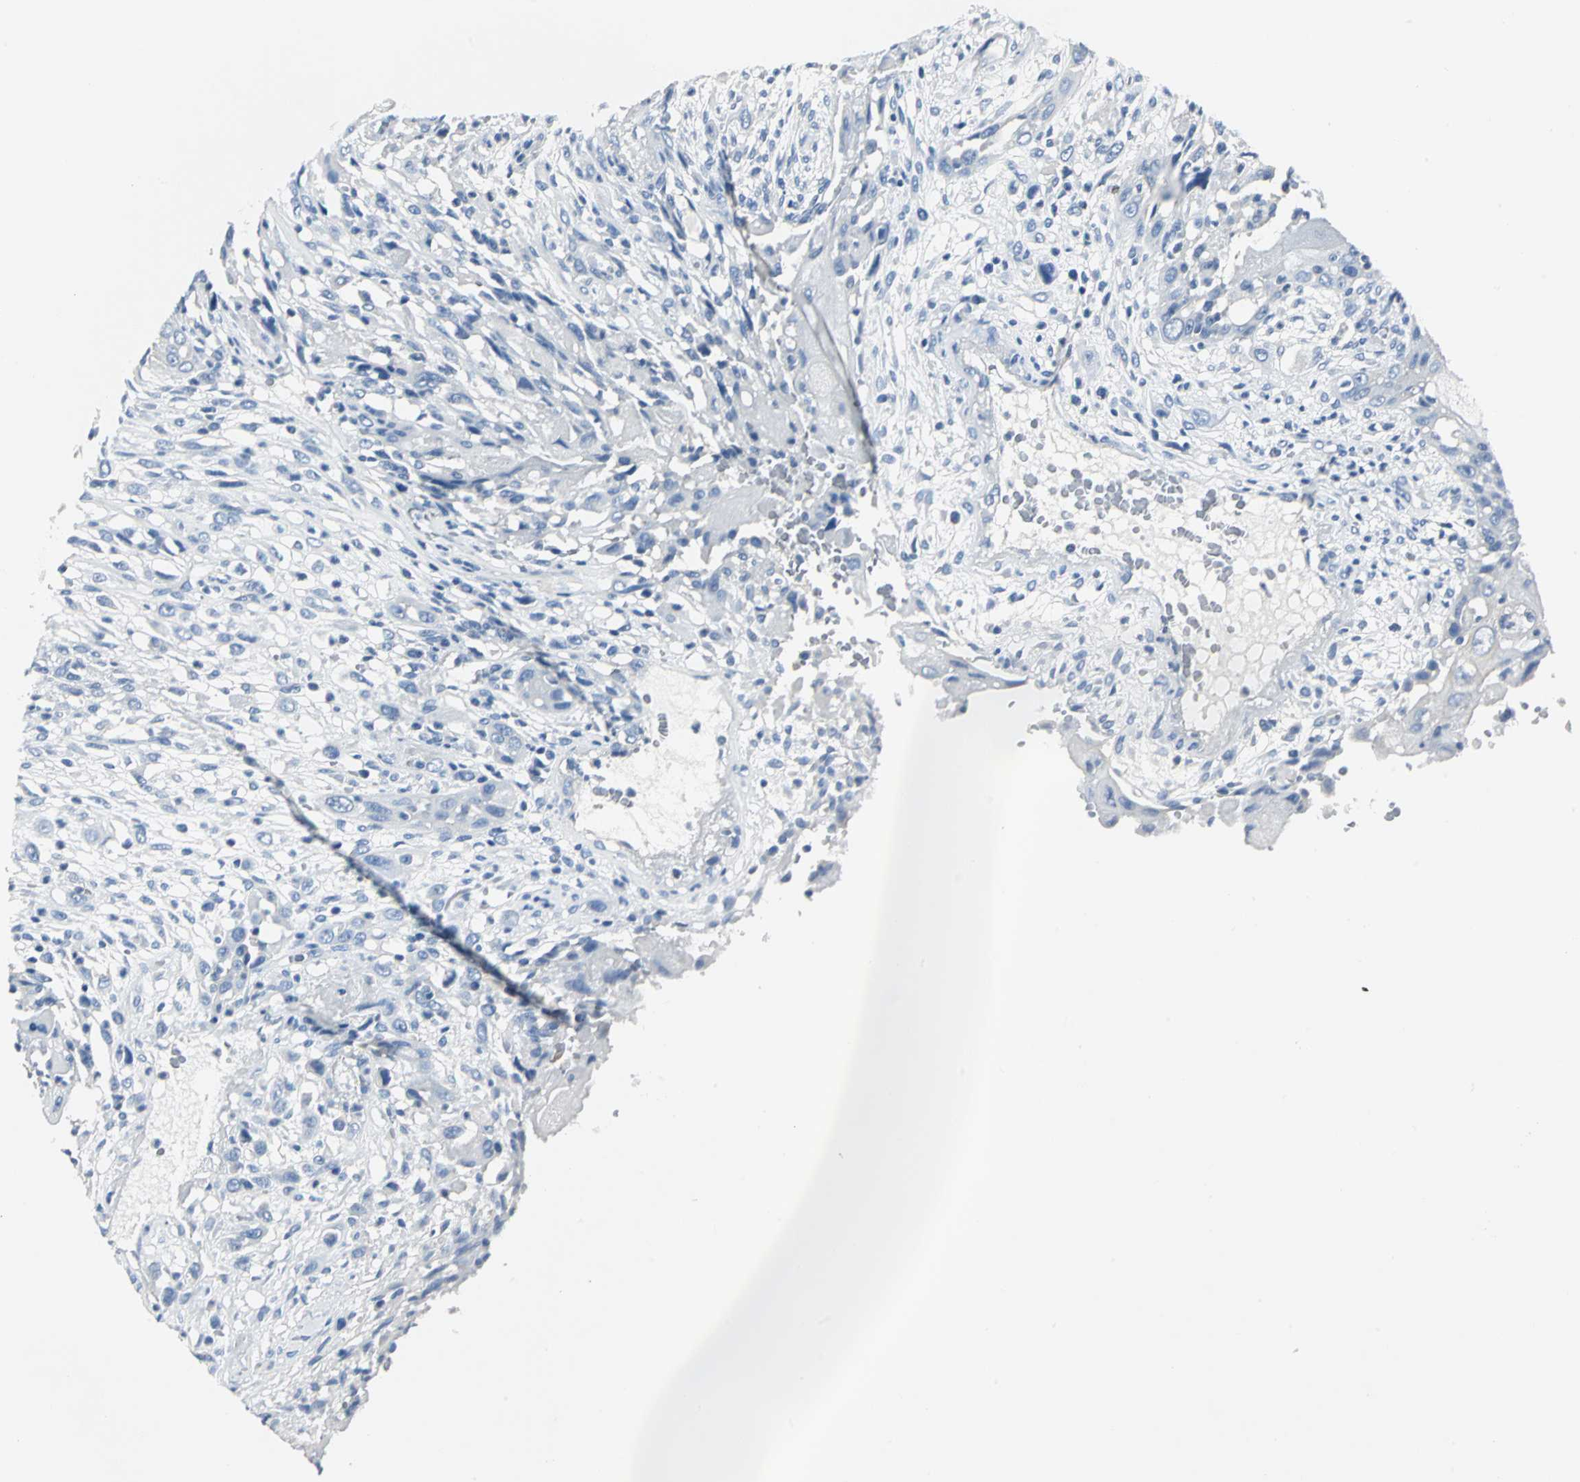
{"staining": {"intensity": "negative", "quantity": "none", "location": "none"}, "tissue": "head and neck cancer", "cell_type": "Tumor cells", "image_type": "cancer", "snomed": [{"axis": "morphology", "description": "Necrosis, NOS"}, {"axis": "morphology", "description": "Neoplasm, malignant, NOS"}, {"axis": "topography", "description": "Salivary gland"}, {"axis": "topography", "description": "Head-Neck"}], "caption": "Protein analysis of head and neck cancer reveals no significant staining in tumor cells.", "gene": "RIPOR1", "patient": {"sex": "male", "age": 43}}